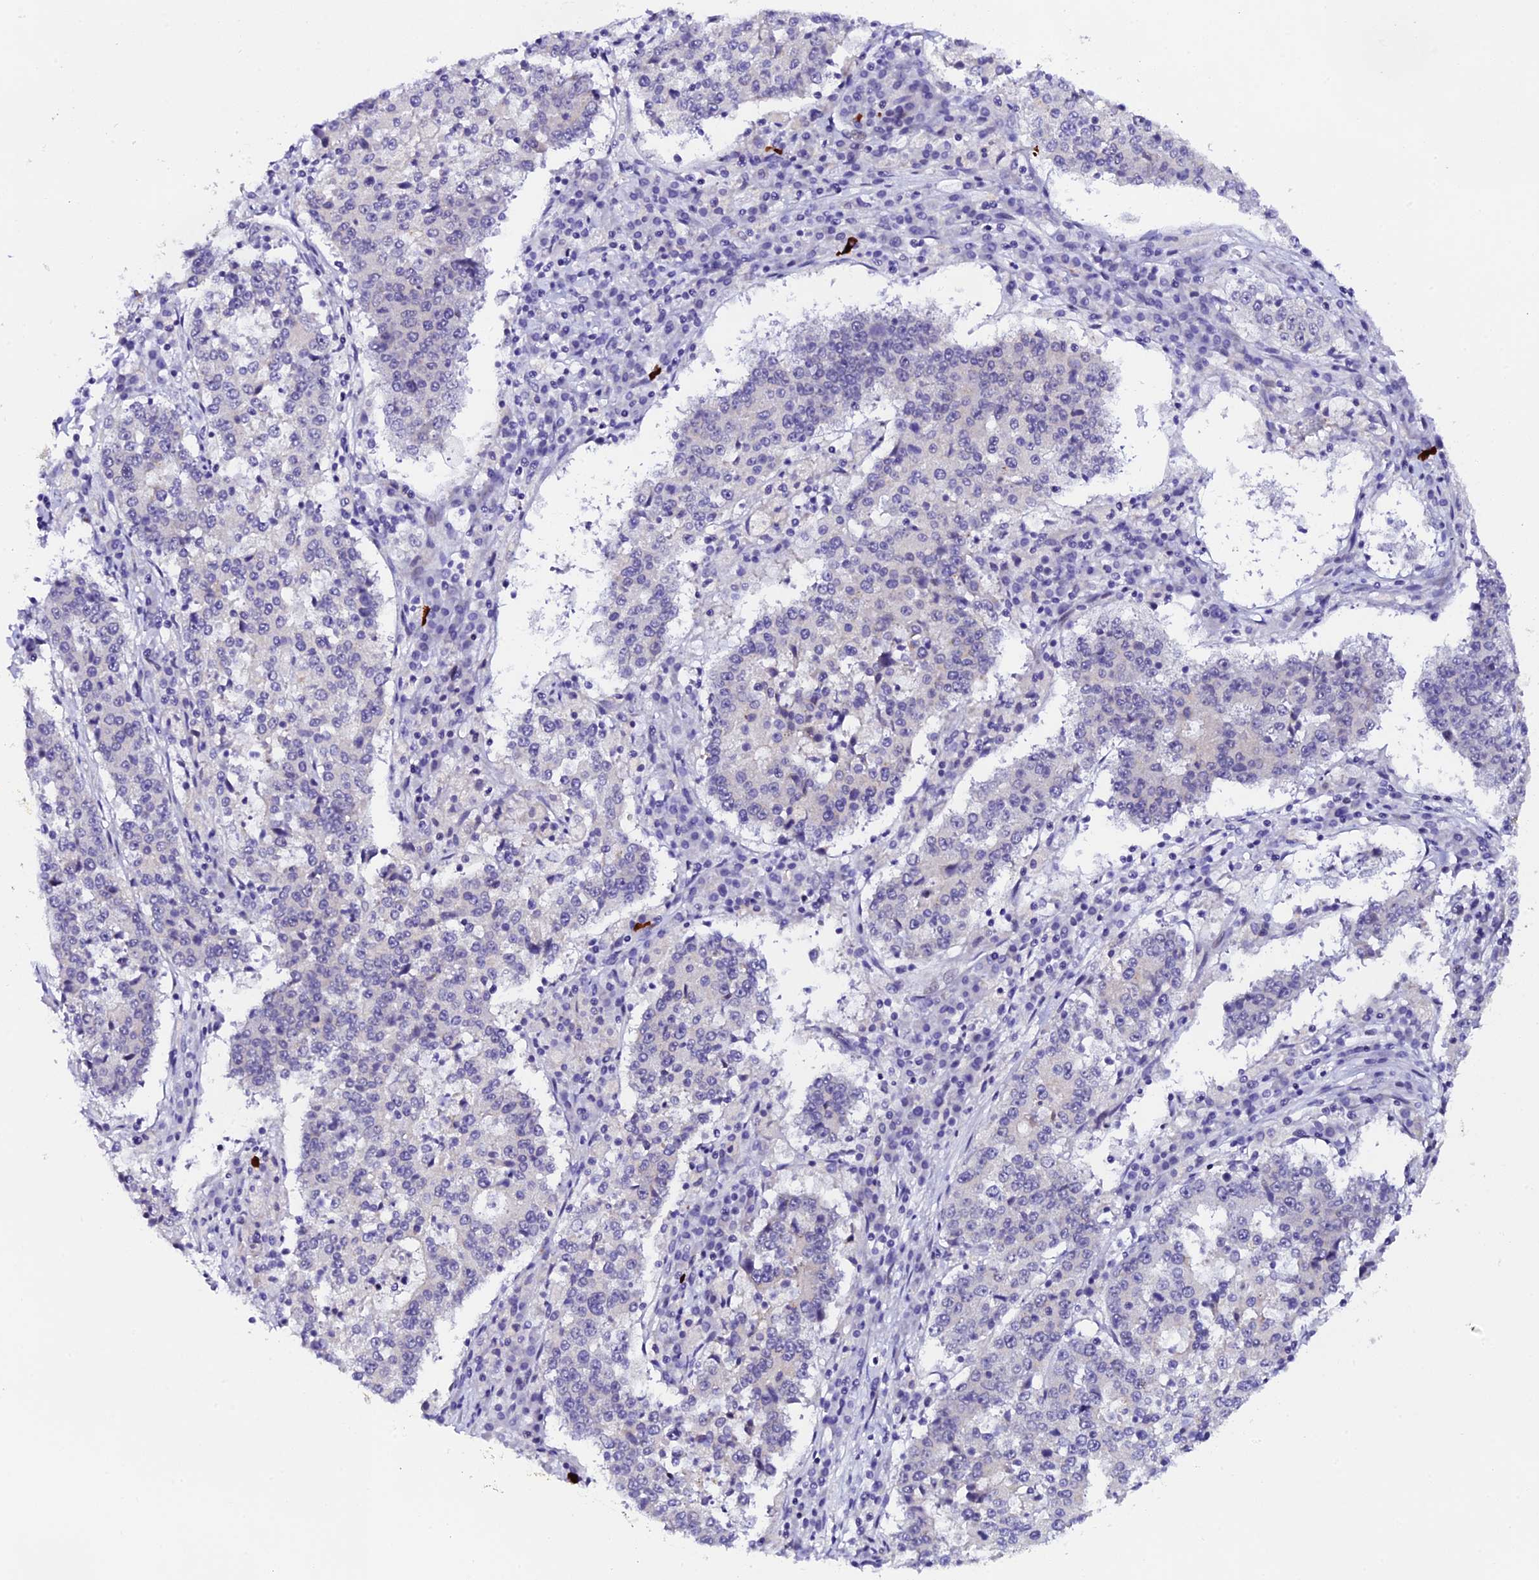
{"staining": {"intensity": "negative", "quantity": "none", "location": "none"}, "tissue": "stomach cancer", "cell_type": "Tumor cells", "image_type": "cancer", "snomed": [{"axis": "morphology", "description": "Adenocarcinoma, NOS"}, {"axis": "topography", "description": "Stomach"}], "caption": "Histopathology image shows no significant protein positivity in tumor cells of stomach cancer.", "gene": "RASGEF1B", "patient": {"sex": "male", "age": 59}}